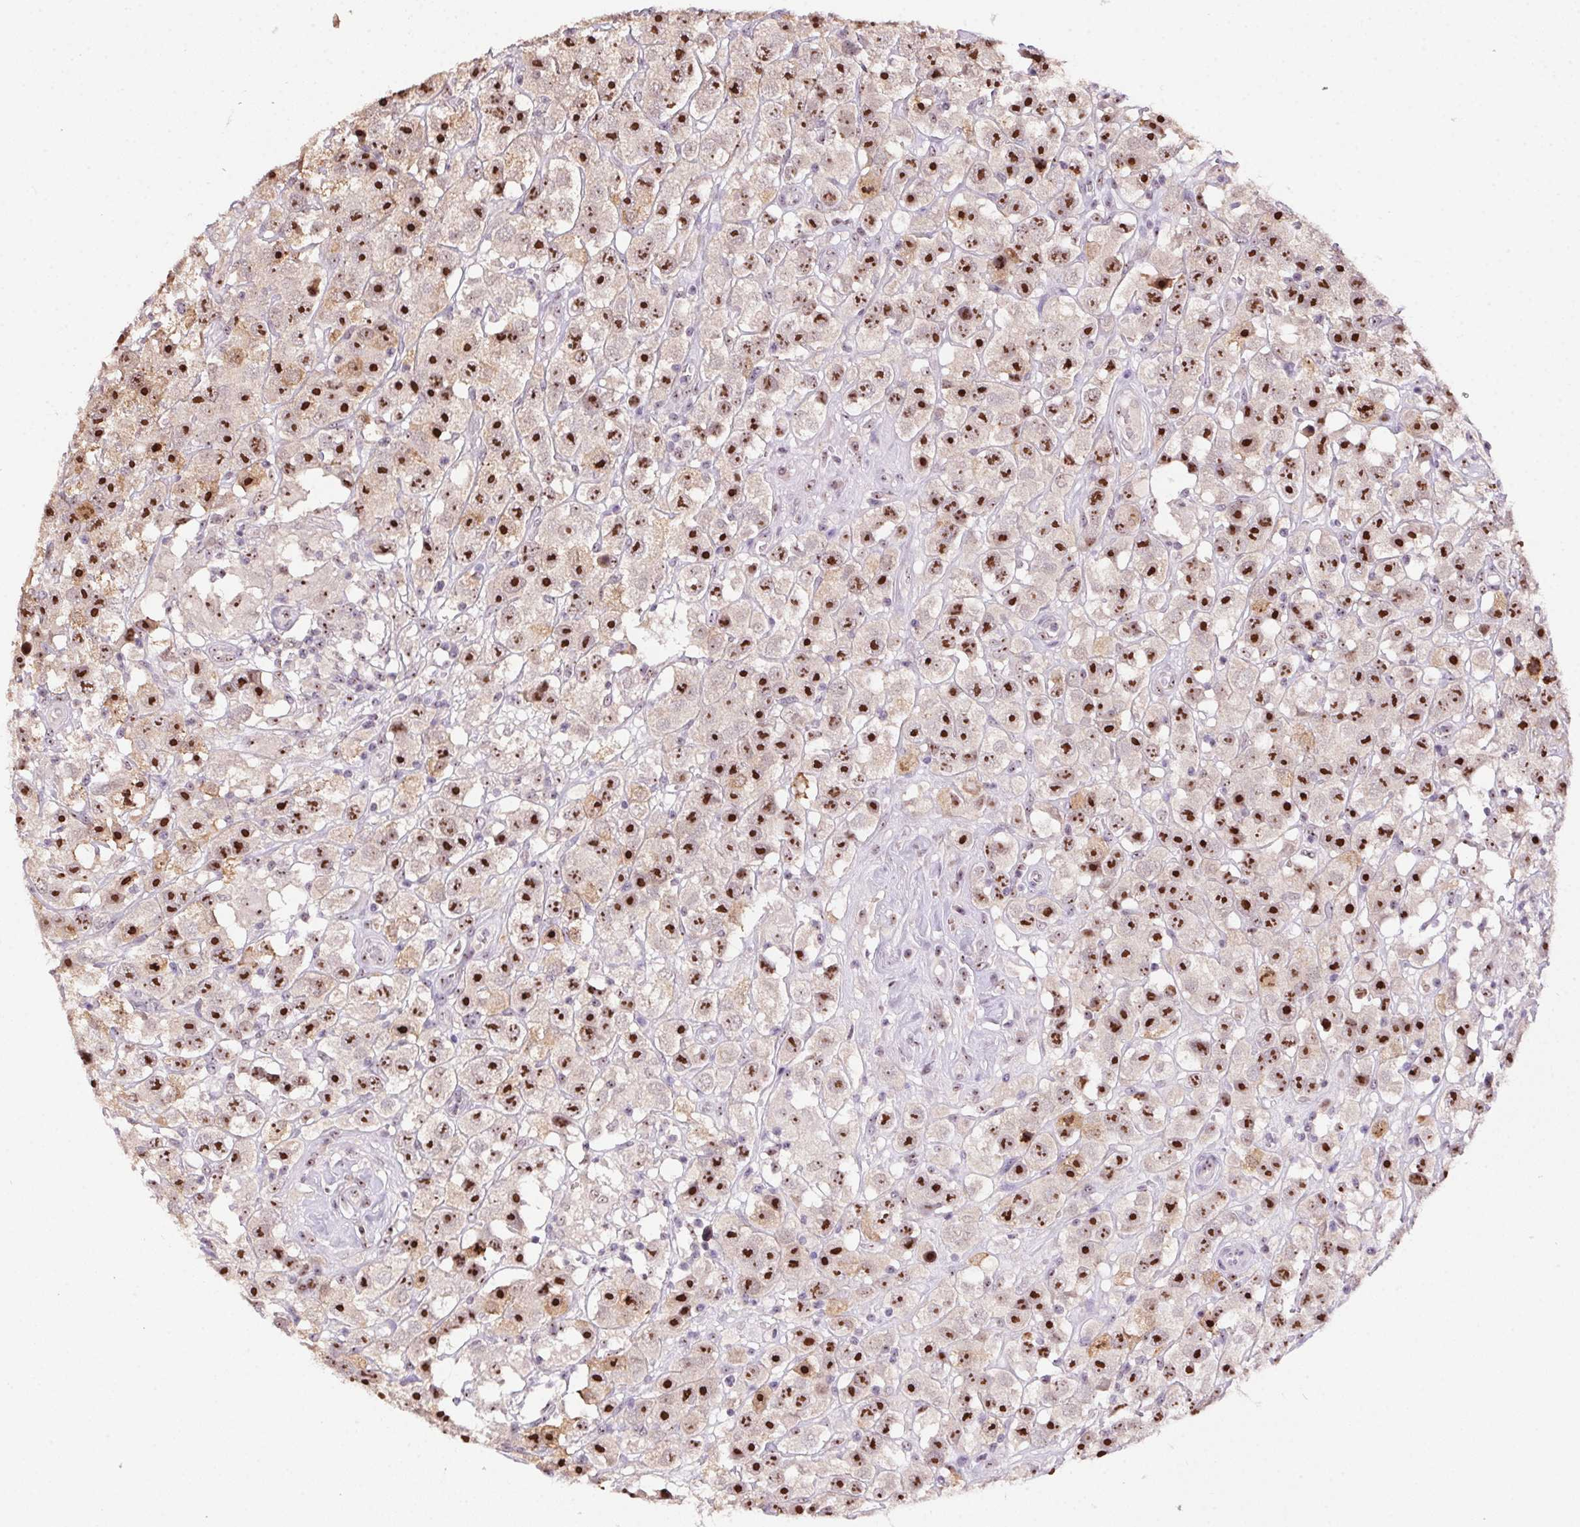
{"staining": {"intensity": "strong", "quantity": ">75%", "location": "nuclear"}, "tissue": "testis cancer", "cell_type": "Tumor cells", "image_type": "cancer", "snomed": [{"axis": "morphology", "description": "Seminoma, NOS"}, {"axis": "topography", "description": "Testis"}], "caption": "IHC micrograph of neoplastic tissue: testis cancer (seminoma) stained using immunohistochemistry demonstrates high levels of strong protein expression localized specifically in the nuclear of tumor cells, appearing as a nuclear brown color.", "gene": "BATF2", "patient": {"sex": "male", "age": 45}}